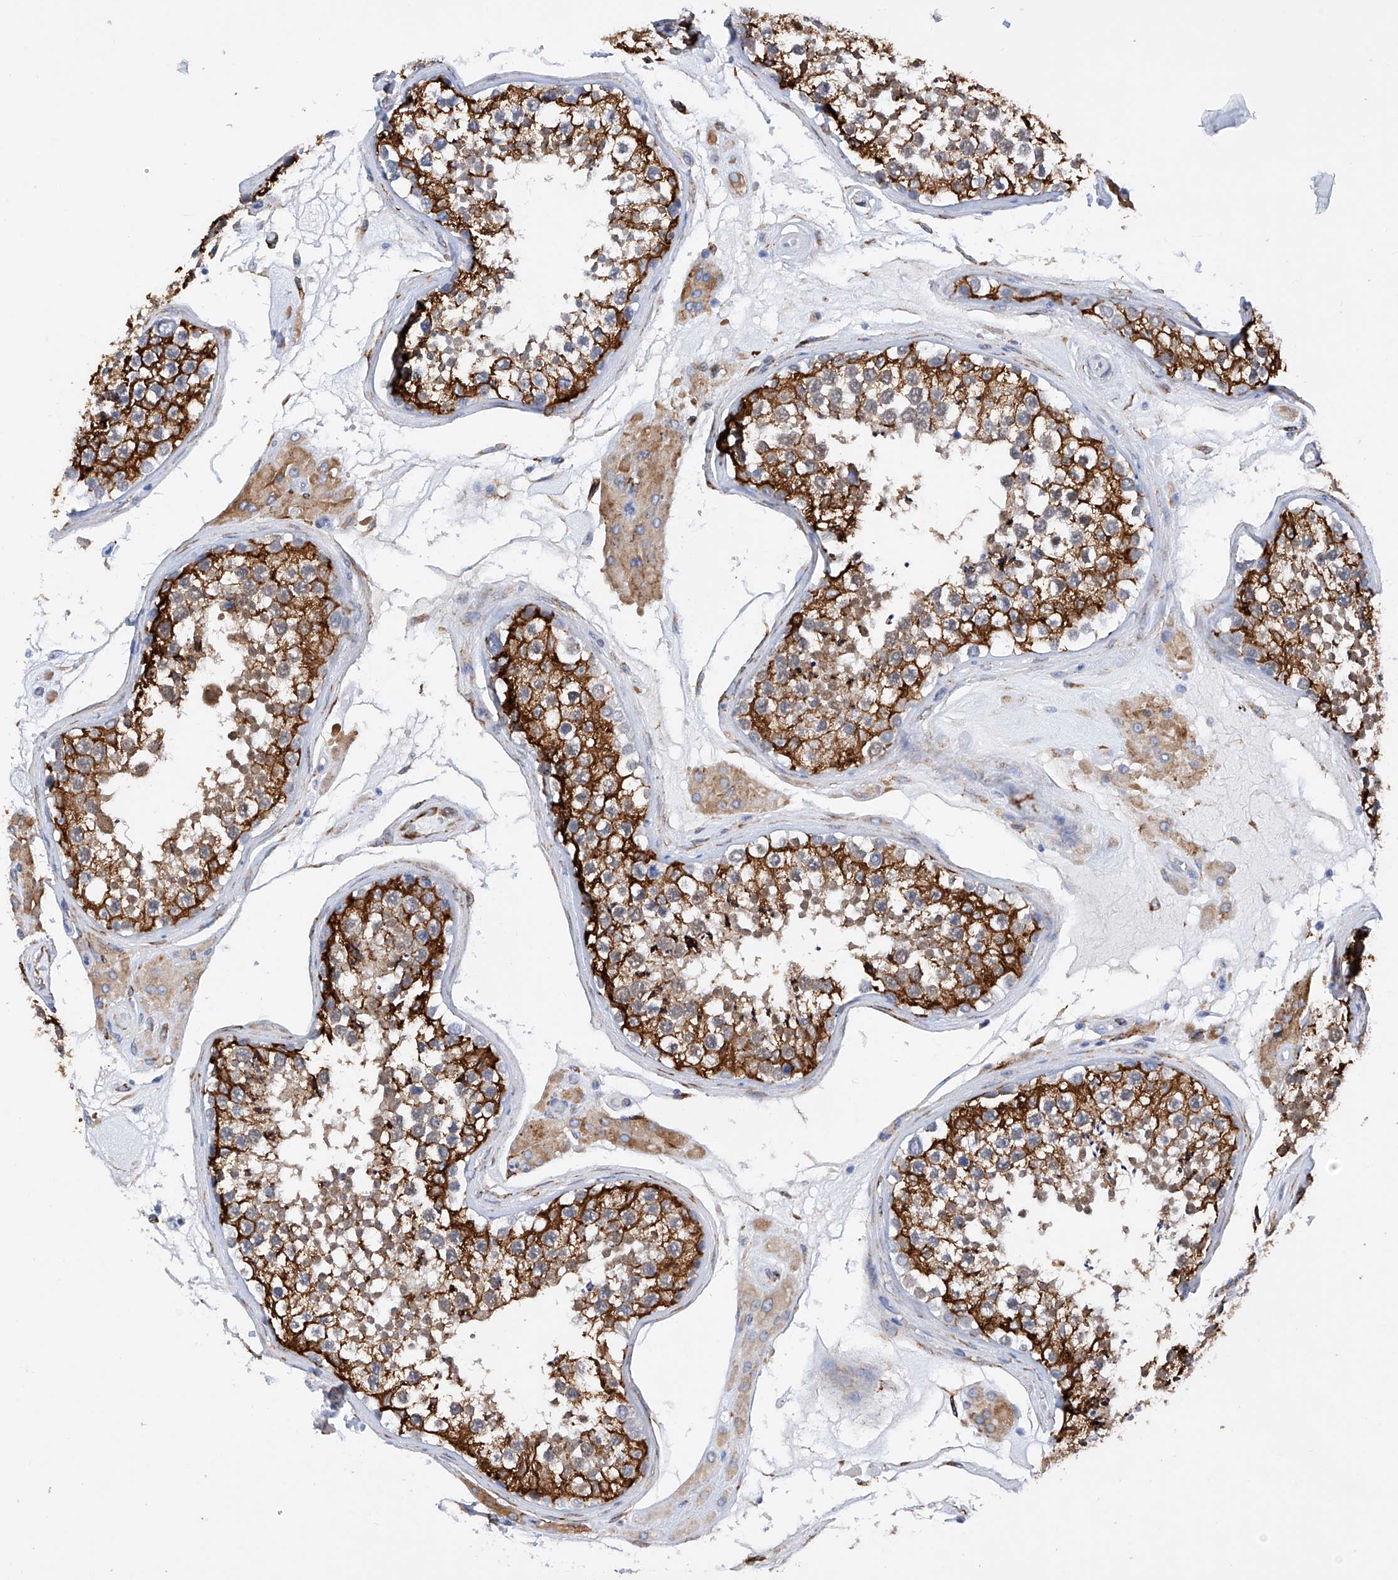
{"staining": {"intensity": "strong", "quantity": ">75%", "location": "cytoplasmic/membranous"}, "tissue": "testis", "cell_type": "Cells in seminiferous ducts", "image_type": "normal", "snomed": [{"axis": "morphology", "description": "Normal tissue, NOS"}, {"axis": "topography", "description": "Testis"}], "caption": "The photomicrograph shows a brown stain indicating the presence of a protein in the cytoplasmic/membranous of cells in seminiferous ducts in testis.", "gene": "PDIA5", "patient": {"sex": "male", "age": 46}}